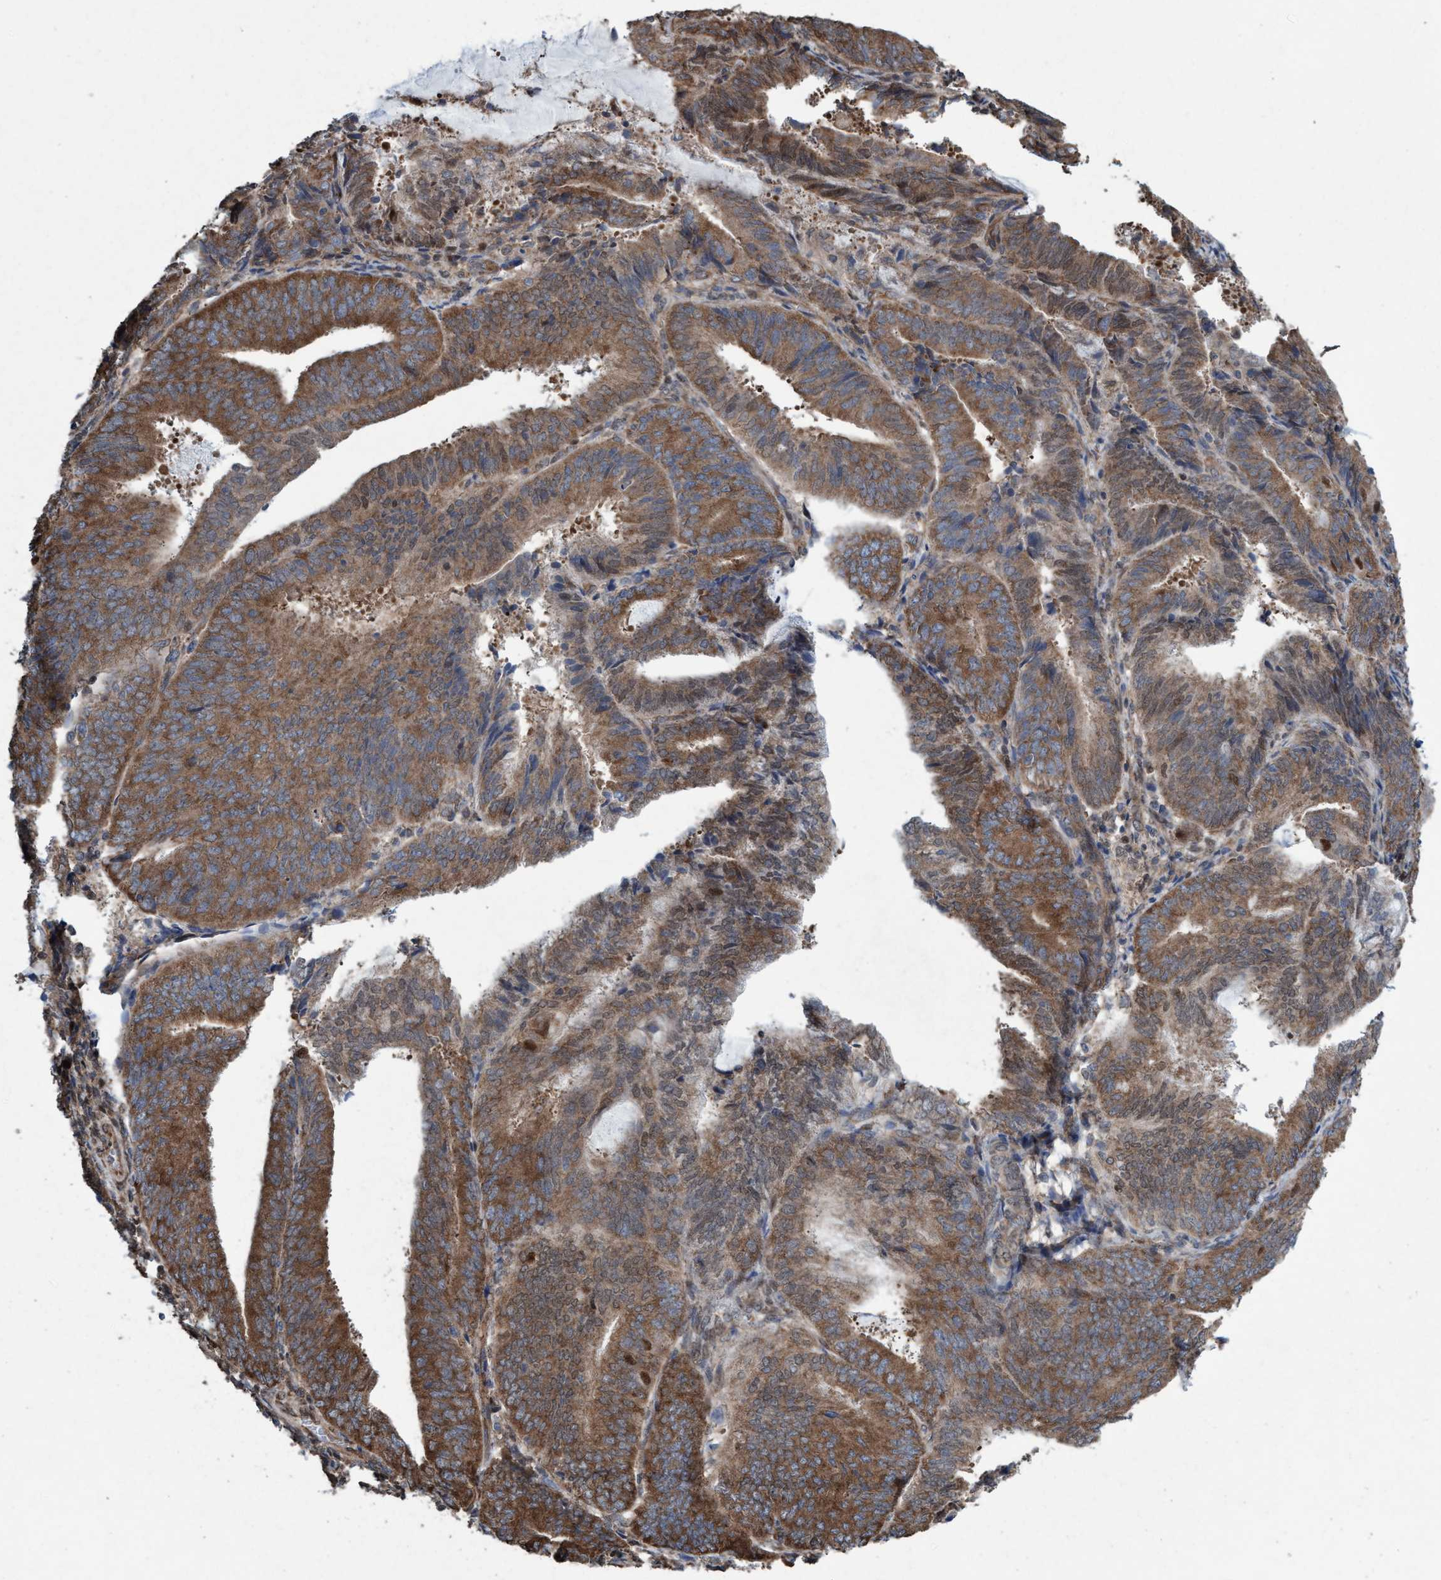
{"staining": {"intensity": "moderate", "quantity": ">75%", "location": "cytoplasmic/membranous,nuclear"}, "tissue": "endometrial cancer", "cell_type": "Tumor cells", "image_type": "cancer", "snomed": [{"axis": "morphology", "description": "Adenocarcinoma, NOS"}, {"axis": "topography", "description": "Endometrium"}], "caption": "A brown stain shows moderate cytoplasmic/membranous and nuclear expression of a protein in human endometrial adenocarcinoma tumor cells.", "gene": "METAP2", "patient": {"sex": "female", "age": 81}}